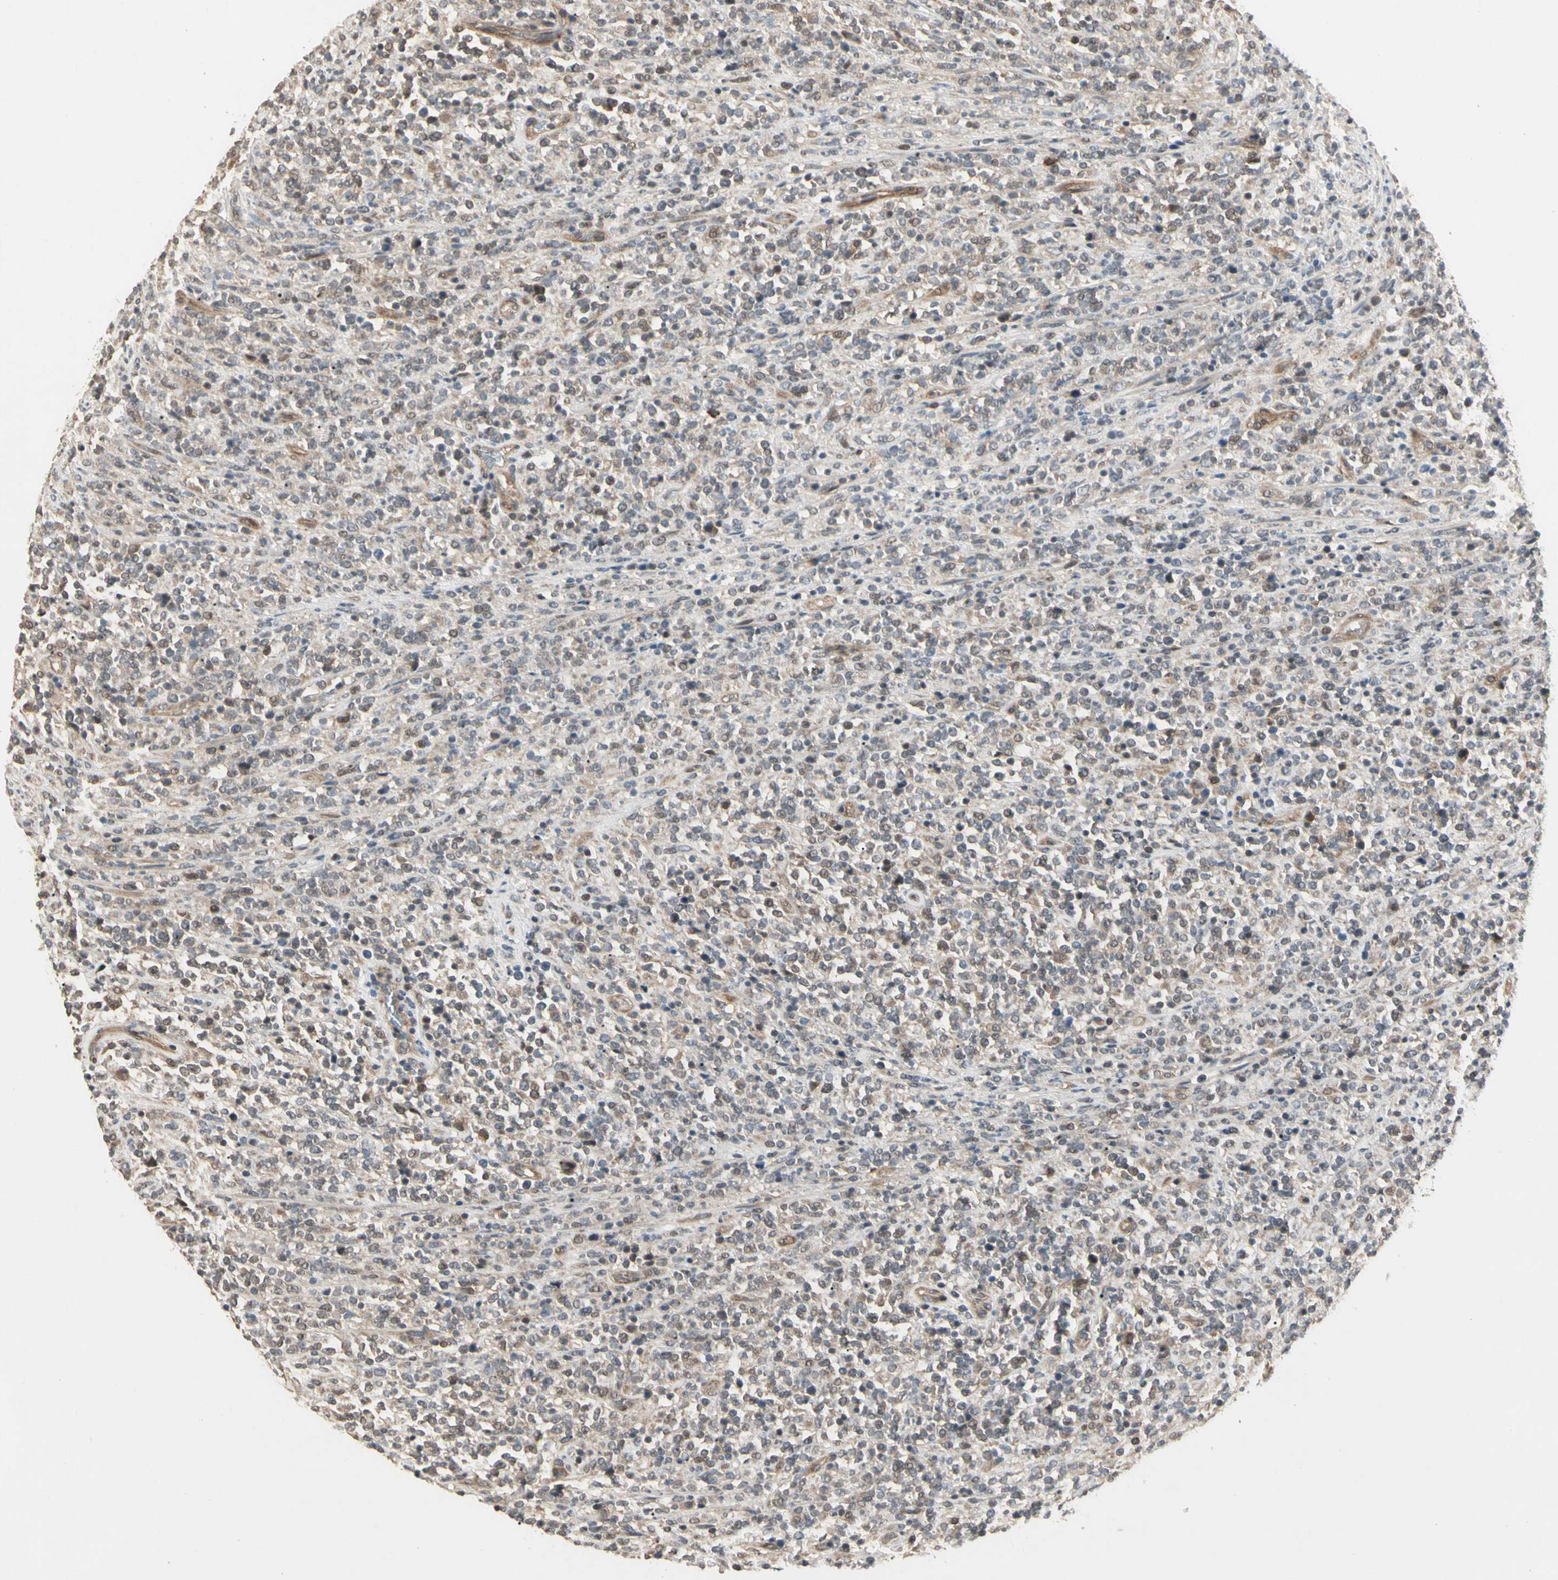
{"staining": {"intensity": "weak", "quantity": ">75%", "location": "cytoplasmic/membranous"}, "tissue": "lymphoma", "cell_type": "Tumor cells", "image_type": "cancer", "snomed": [{"axis": "morphology", "description": "Malignant lymphoma, non-Hodgkin's type, High grade"}, {"axis": "topography", "description": "Soft tissue"}], "caption": "A micrograph of human lymphoma stained for a protein demonstrates weak cytoplasmic/membranous brown staining in tumor cells. (Brightfield microscopy of DAB IHC at high magnification).", "gene": "ATG4C", "patient": {"sex": "male", "age": 18}}